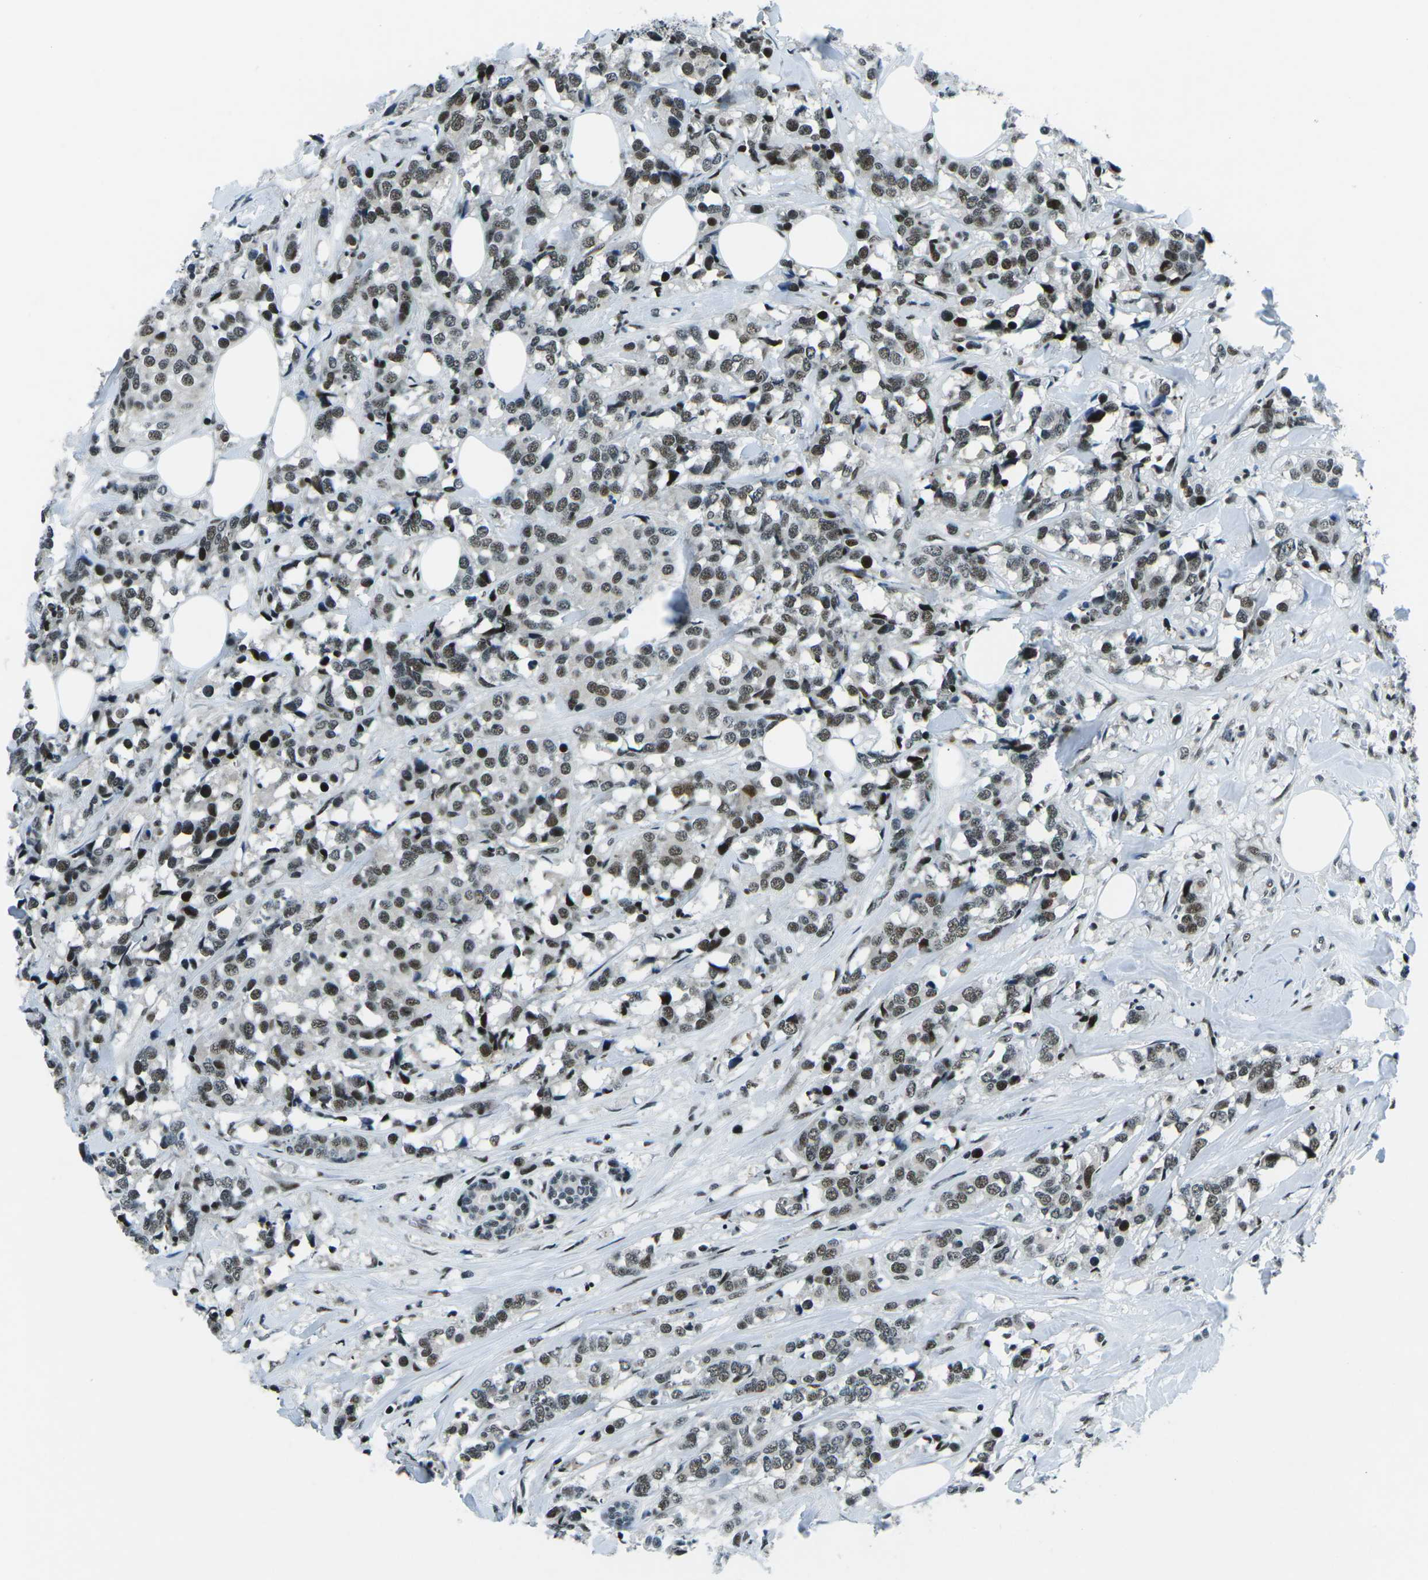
{"staining": {"intensity": "moderate", "quantity": ">75%", "location": "nuclear"}, "tissue": "breast cancer", "cell_type": "Tumor cells", "image_type": "cancer", "snomed": [{"axis": "morphology", "description": "Lobular carcinoma"}, {"axis": "topography", "description": "Breast"}], "caption": "Immunohistochemical staining of lobular carcinoma (breast) demonstrates moderate nuclear protein positivity in approximately >75% of tumor cells.", "gene": "RBL2", "patient": {"sex": "female", "age": 59}}